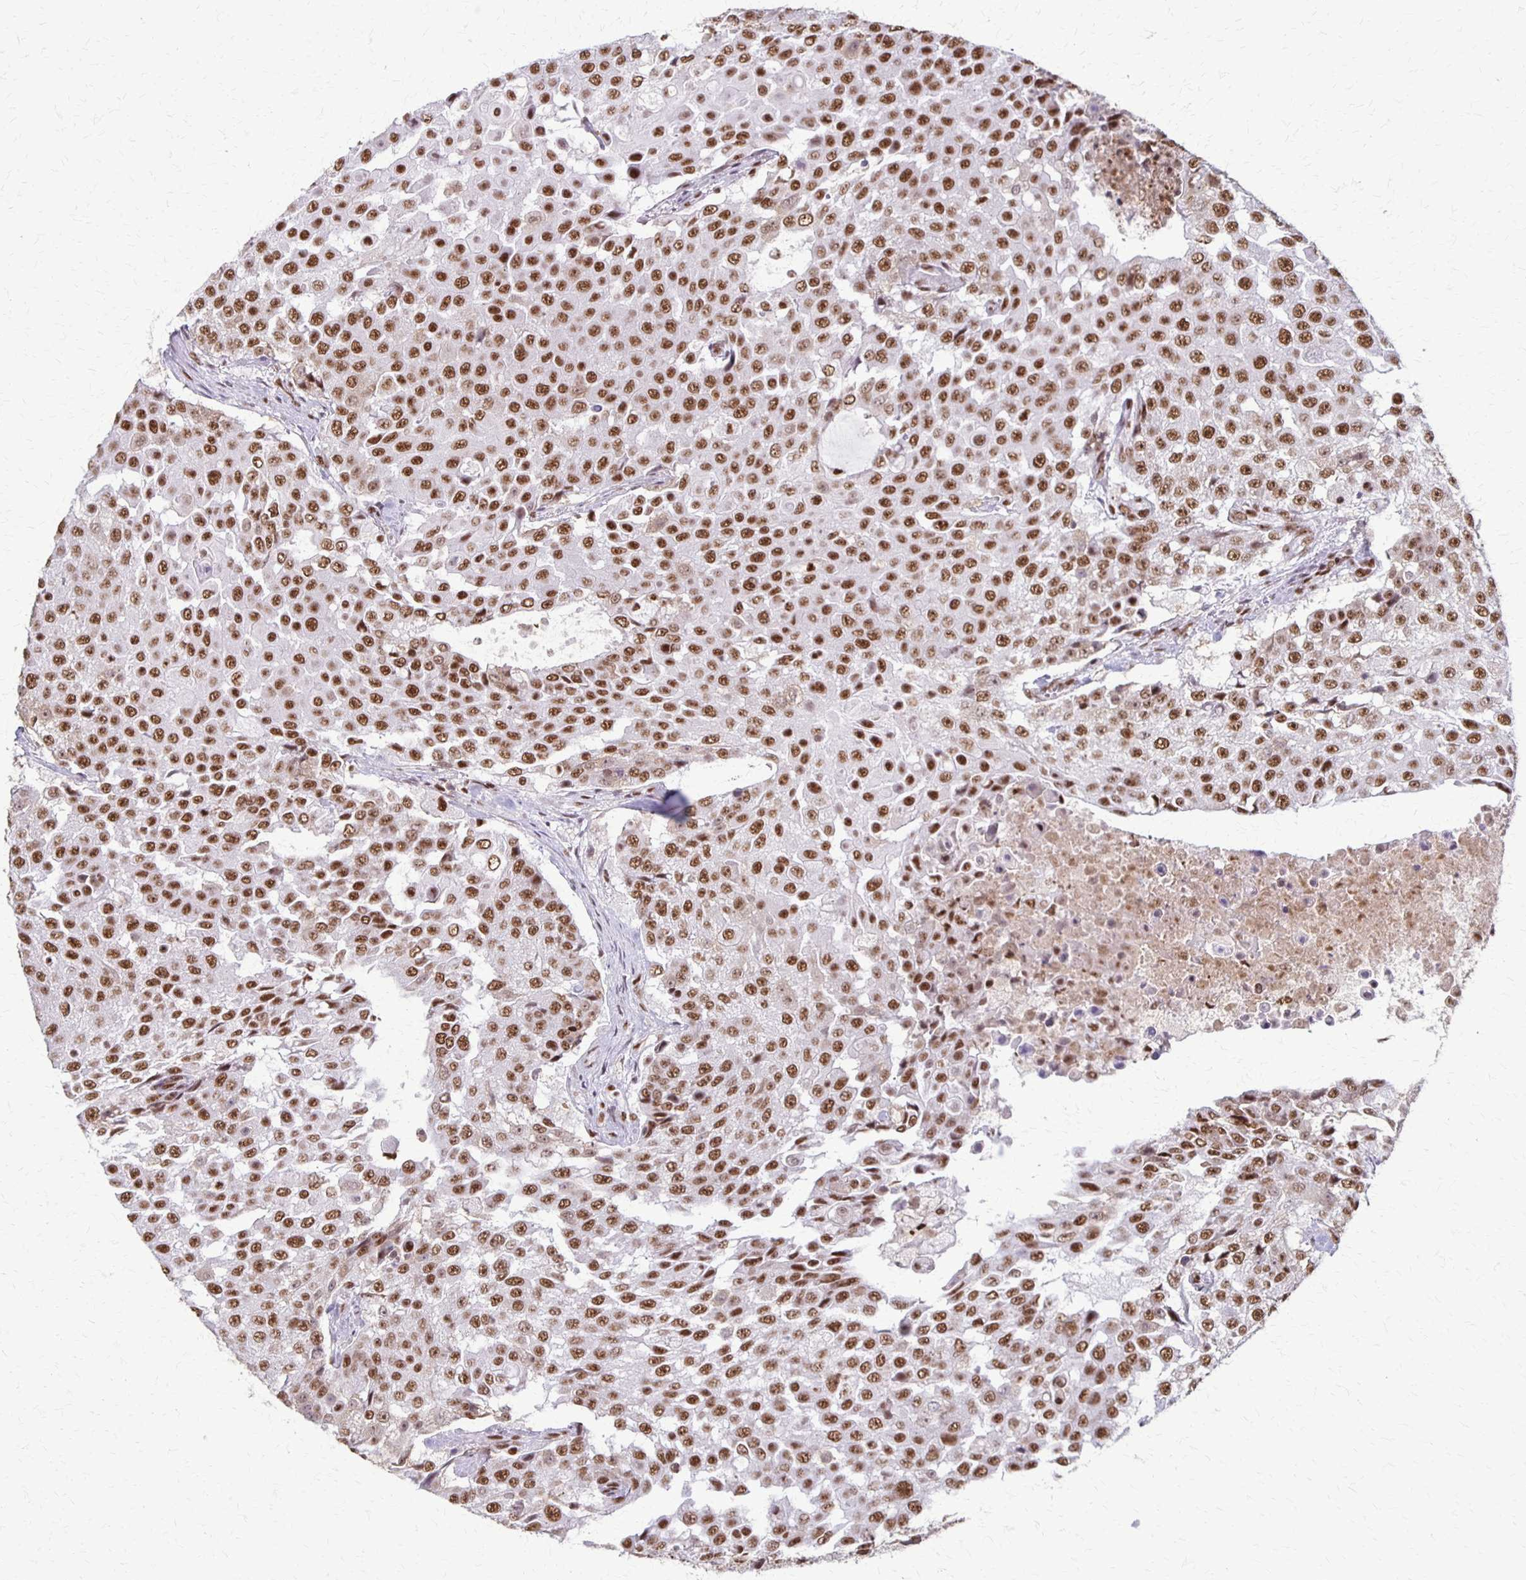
{"staining": {"intensity": "strong", "quantity": ">75%", "location": "nuclear"}, "tissue": "urothelial cancer", "cell_type": "Tumor cells", "image_type": "cancer", "snomed": [{"axis": "morphology", "description": "Urothelial carcinoma, High grade"}, {"axis": "topography", "description": "Urinary bladder"}], "caption": "Tumor cells show strong nuclear positivity in about >75% of cells in urothelial cancer.", "gene": "XRCC6", "patient": {"sex": "female", "age": 63}}